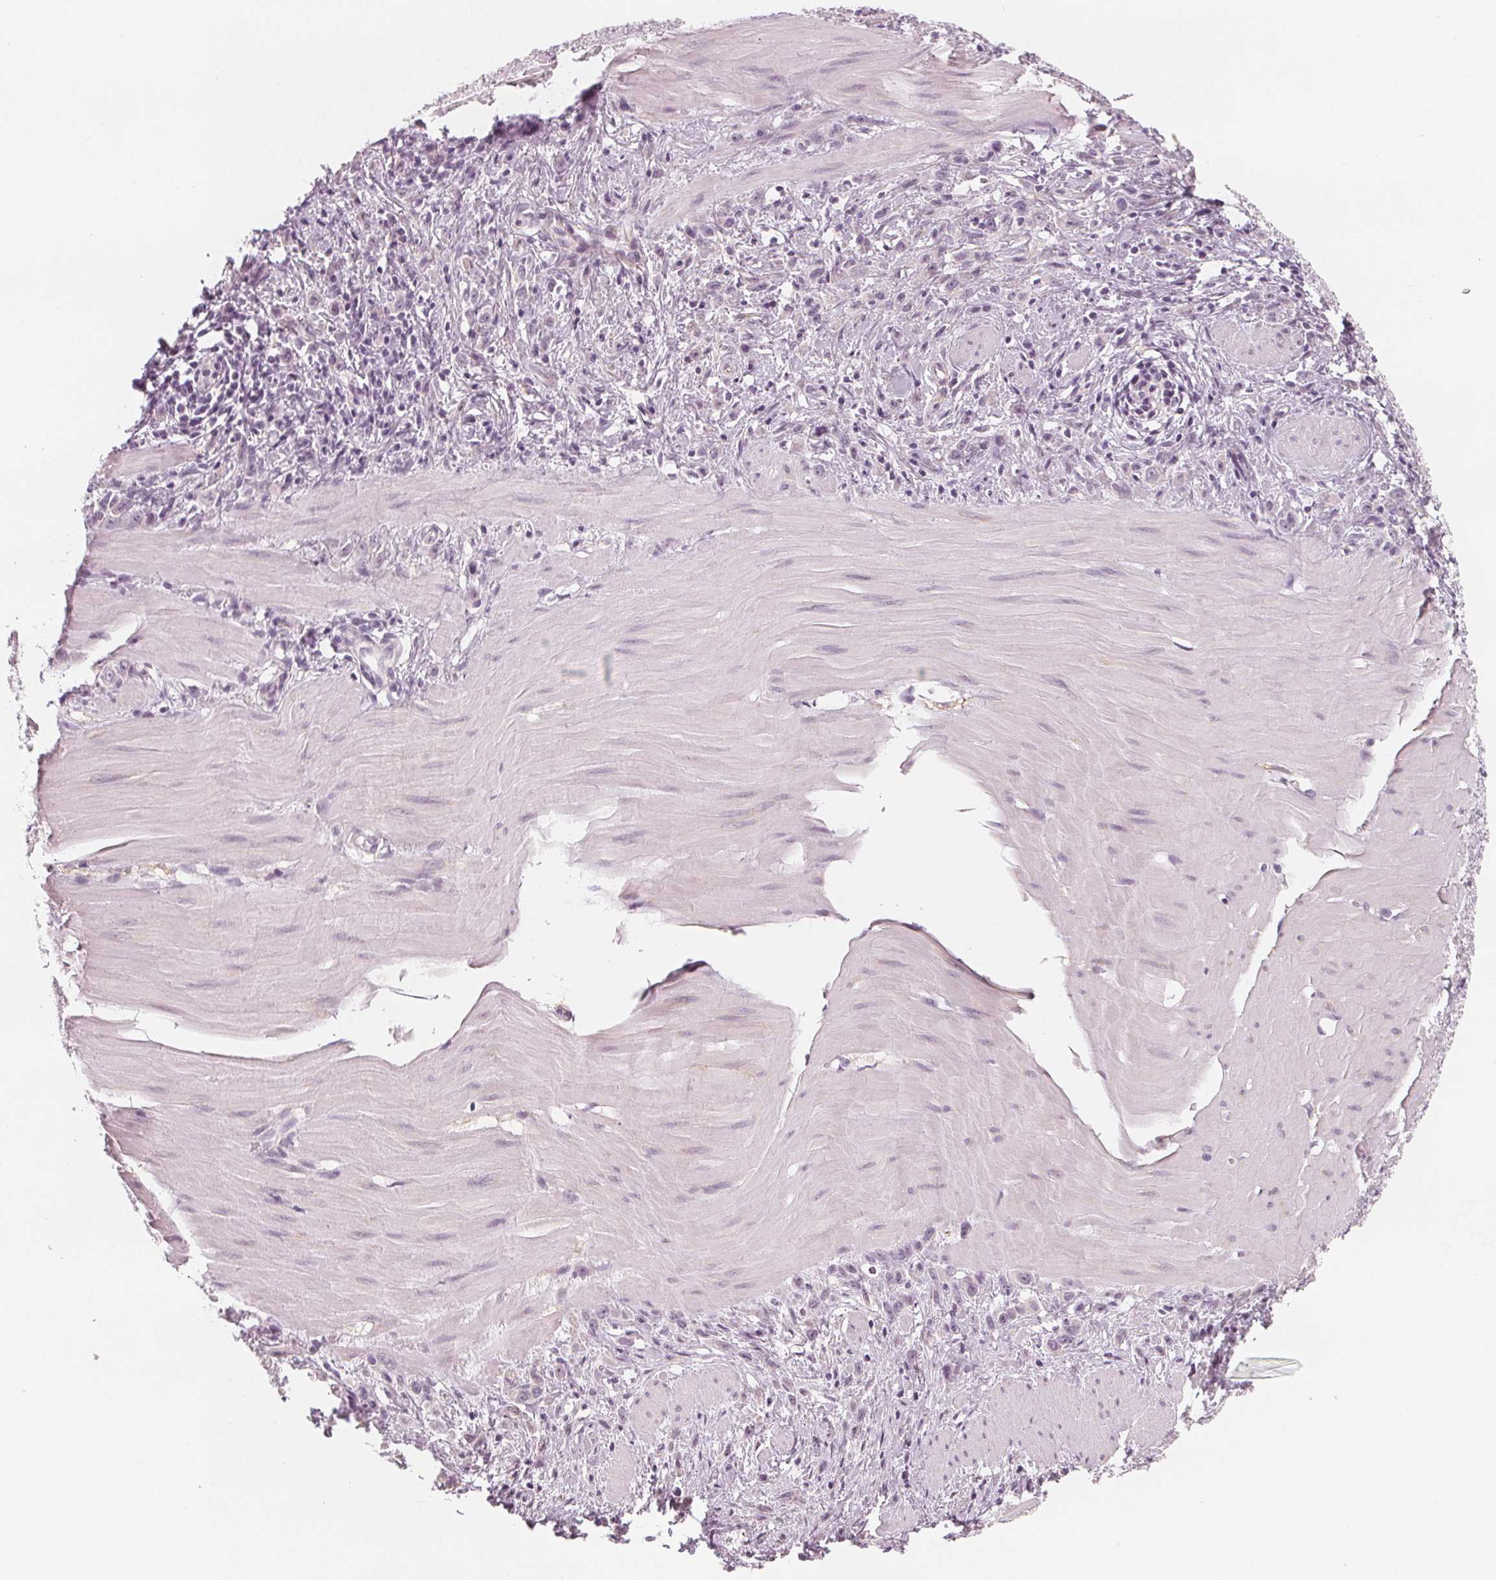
{"staining": {"intensity": "negative", "quantity": "none", "location": "none"}, "tissue": "stomach cancer", "cell_type": "Tumor cells", "image_type": "cancer", "snomed": [{"axis": "morphology", "description": "Adenocarcinoma, NOS"}, {"axis": "topography", "description": "Stomach"}], "caption": "Immunohistochemical staining of stomach adenocarcinoma demonstrates no significant staining in tumor cells.", "gene": "MAP1A", "patient": {"sex": "male", "age": 47}}